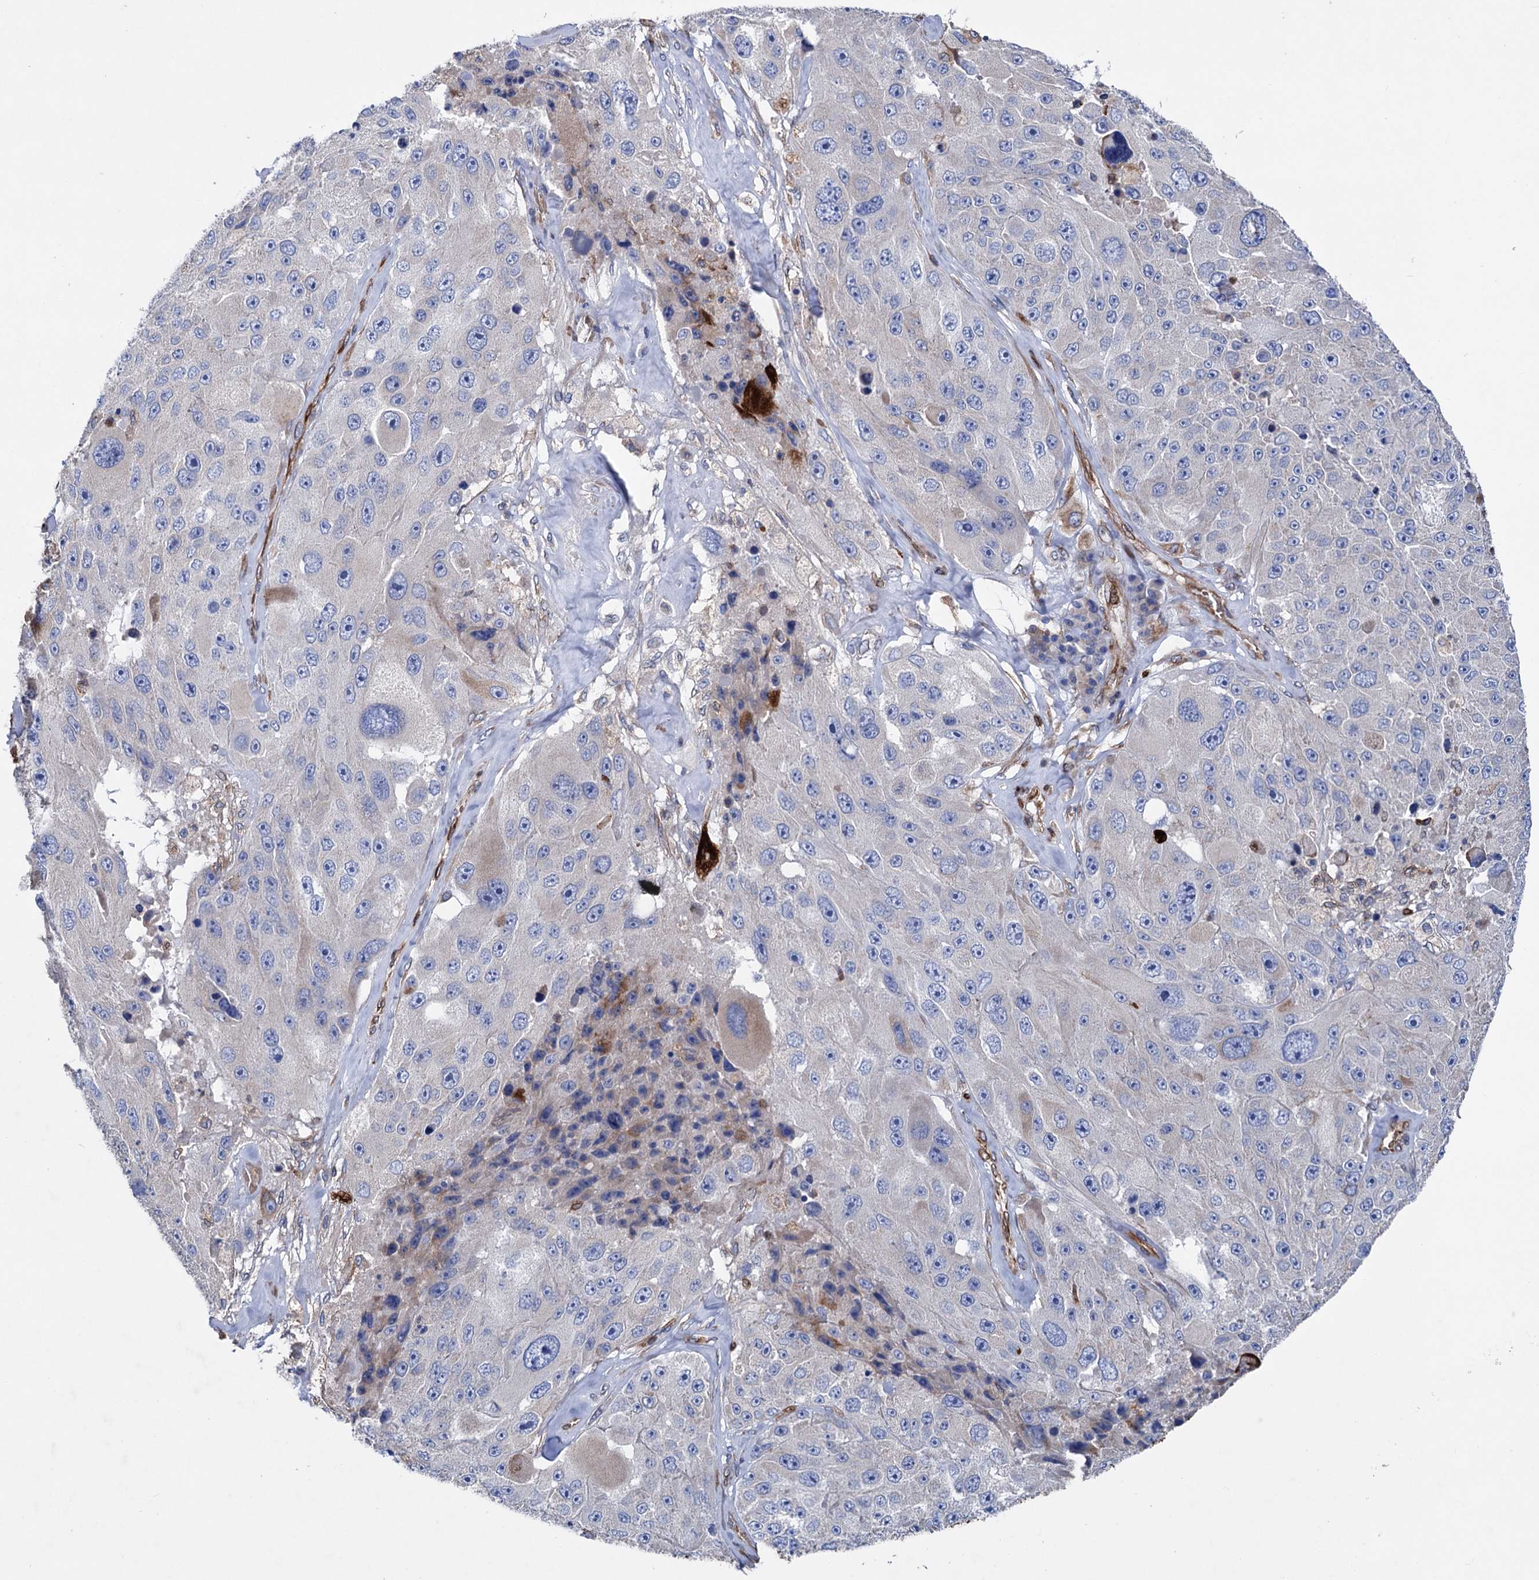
{"staining": {"intensity": "negative", "quantity": "none", "location": "none"}, "tissue": "melanoma", "cell_type": "Tumor cells", "image_type": "cancer", "snomed": [{"axis": "morphology", "description": "Malignant melanoma, Metastatic site"}, {"axis": "topography", "description": "Lymph node"}], "caption": "DAB immunohistochemical staining of malignant melanoma (metastatic site) displays no significant staining in tumor cells. (Stains: DAB (3,3'-diaminobenzidine) immunohistochemistry (IHC) with hematoxylin counter stain, Microscopy: brightfield microscopy at high magnification).", "gene": "STING1", "patient": {"sex": "male", "age": 62}}